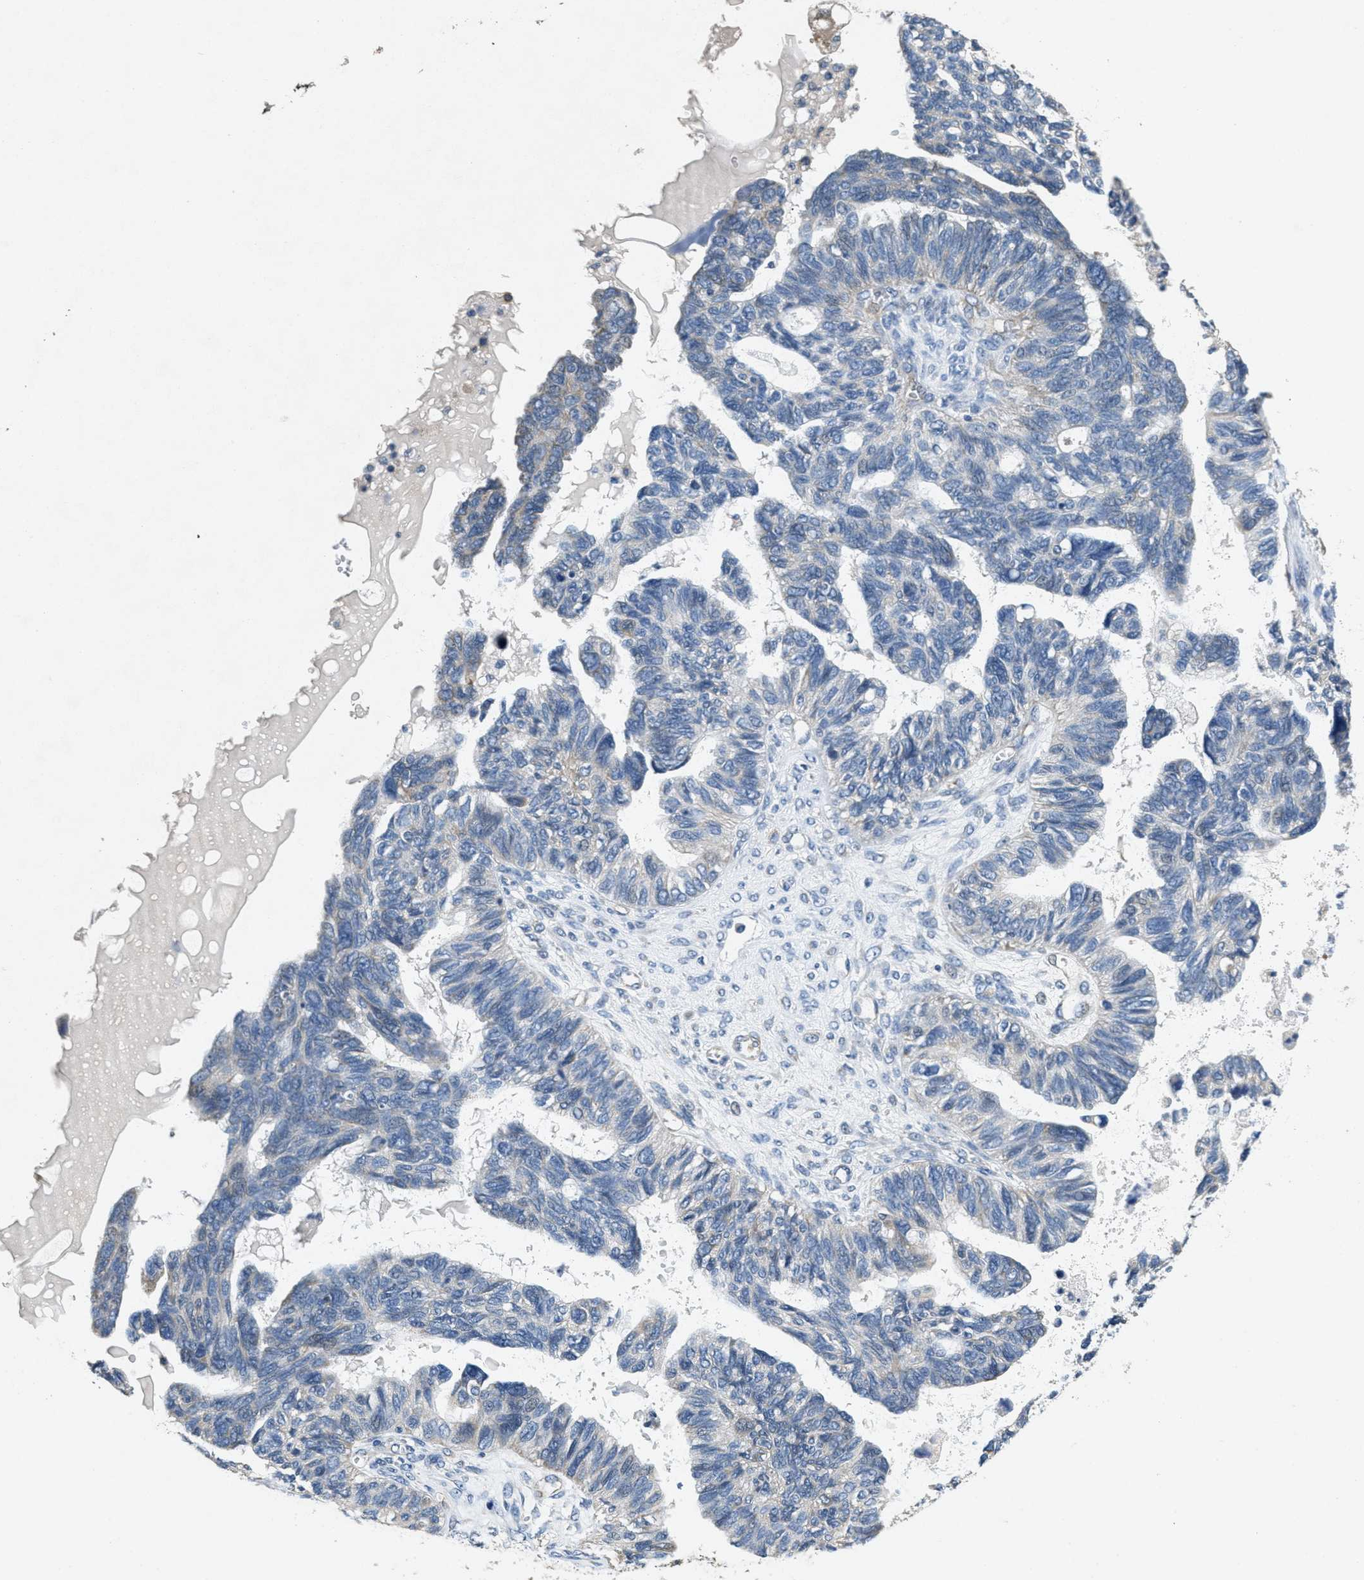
{"staining": {"intensity": "negative", "quantity": "none", "location": "none"}, "tissue": "ovarian cancer", "cell_type": "Tumor cells", "image_type": "cancer", "snomed": [{"axis": "morphology", "description": "Cystadenocarcinoma, serous, NOS"}, {"axis": "topography", "description": "Ovary"}], "caption": "An immunohistochemistry (IHC) histopathology image of serous cystadenocarcinoma (ovarian) is shown. There is no staining in tumor cells of serous cystadenocarcinoma (ovarian).", "gene": "TOMM70", "patient": {"sex": "female", "age": 79}}